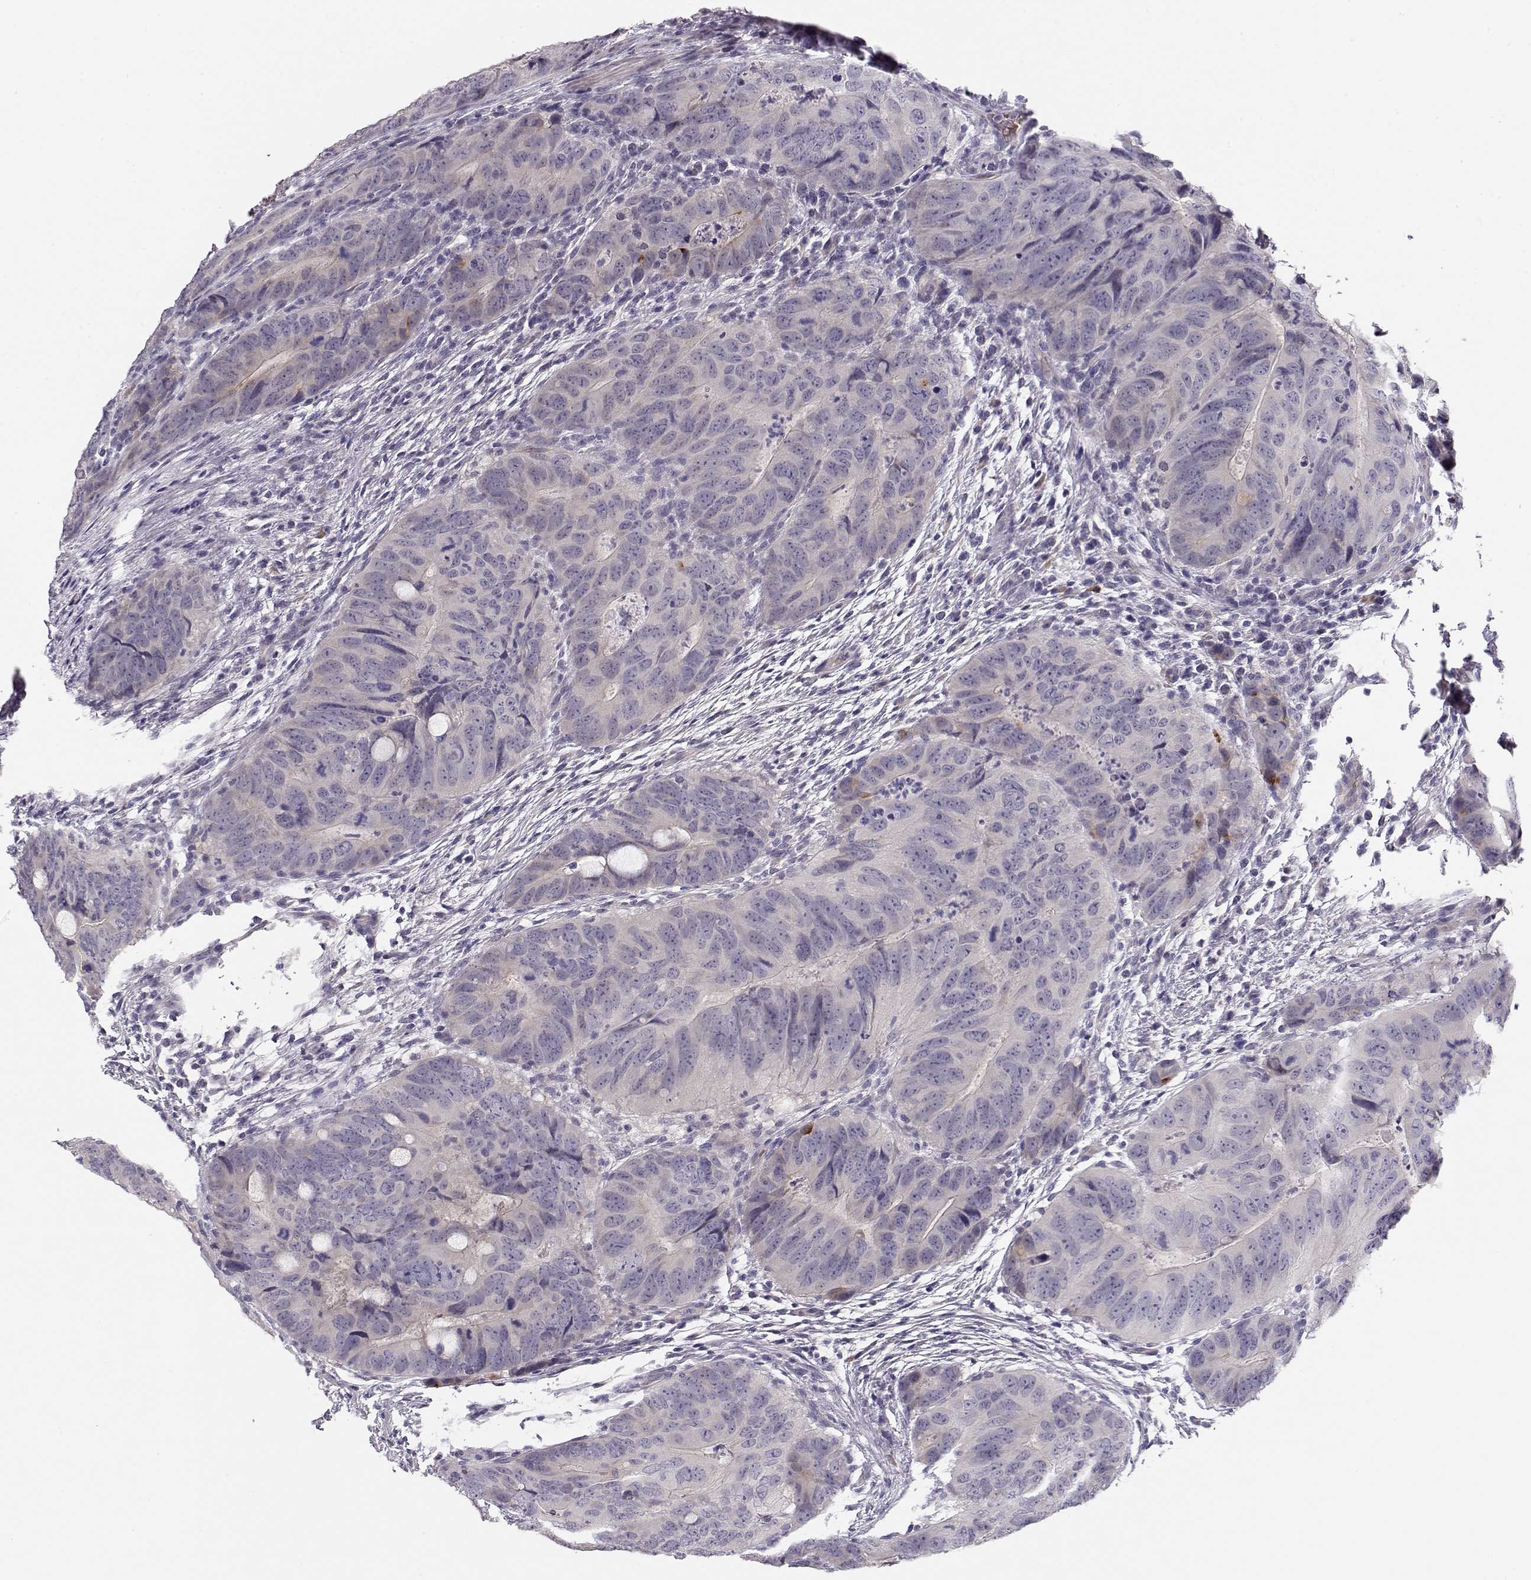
{"staining": {"intensity": "negative", "quantity": "none", "location": "none"}, "tissue": "colorectal cancer", "cell_type": "Tumor cells", "image_type": "cancer", "snomed": [{"axis": "morphology", "description": "Adenocarcinoma, NOS"}, {"axis": "topography", "description": "Colon"}], "caption": "Tumor cells show no significant protein positivity in colorectal adenocarcinoma. The staining was performed using DAB (3,3'-diaminobenzidine) to visualize the protein expression in brown, while the nuclei were stained in blue with hematoxylin (Magnification: 20x).", "gene": "TTC26", "patient": {"sex": "male", "age": 79}}